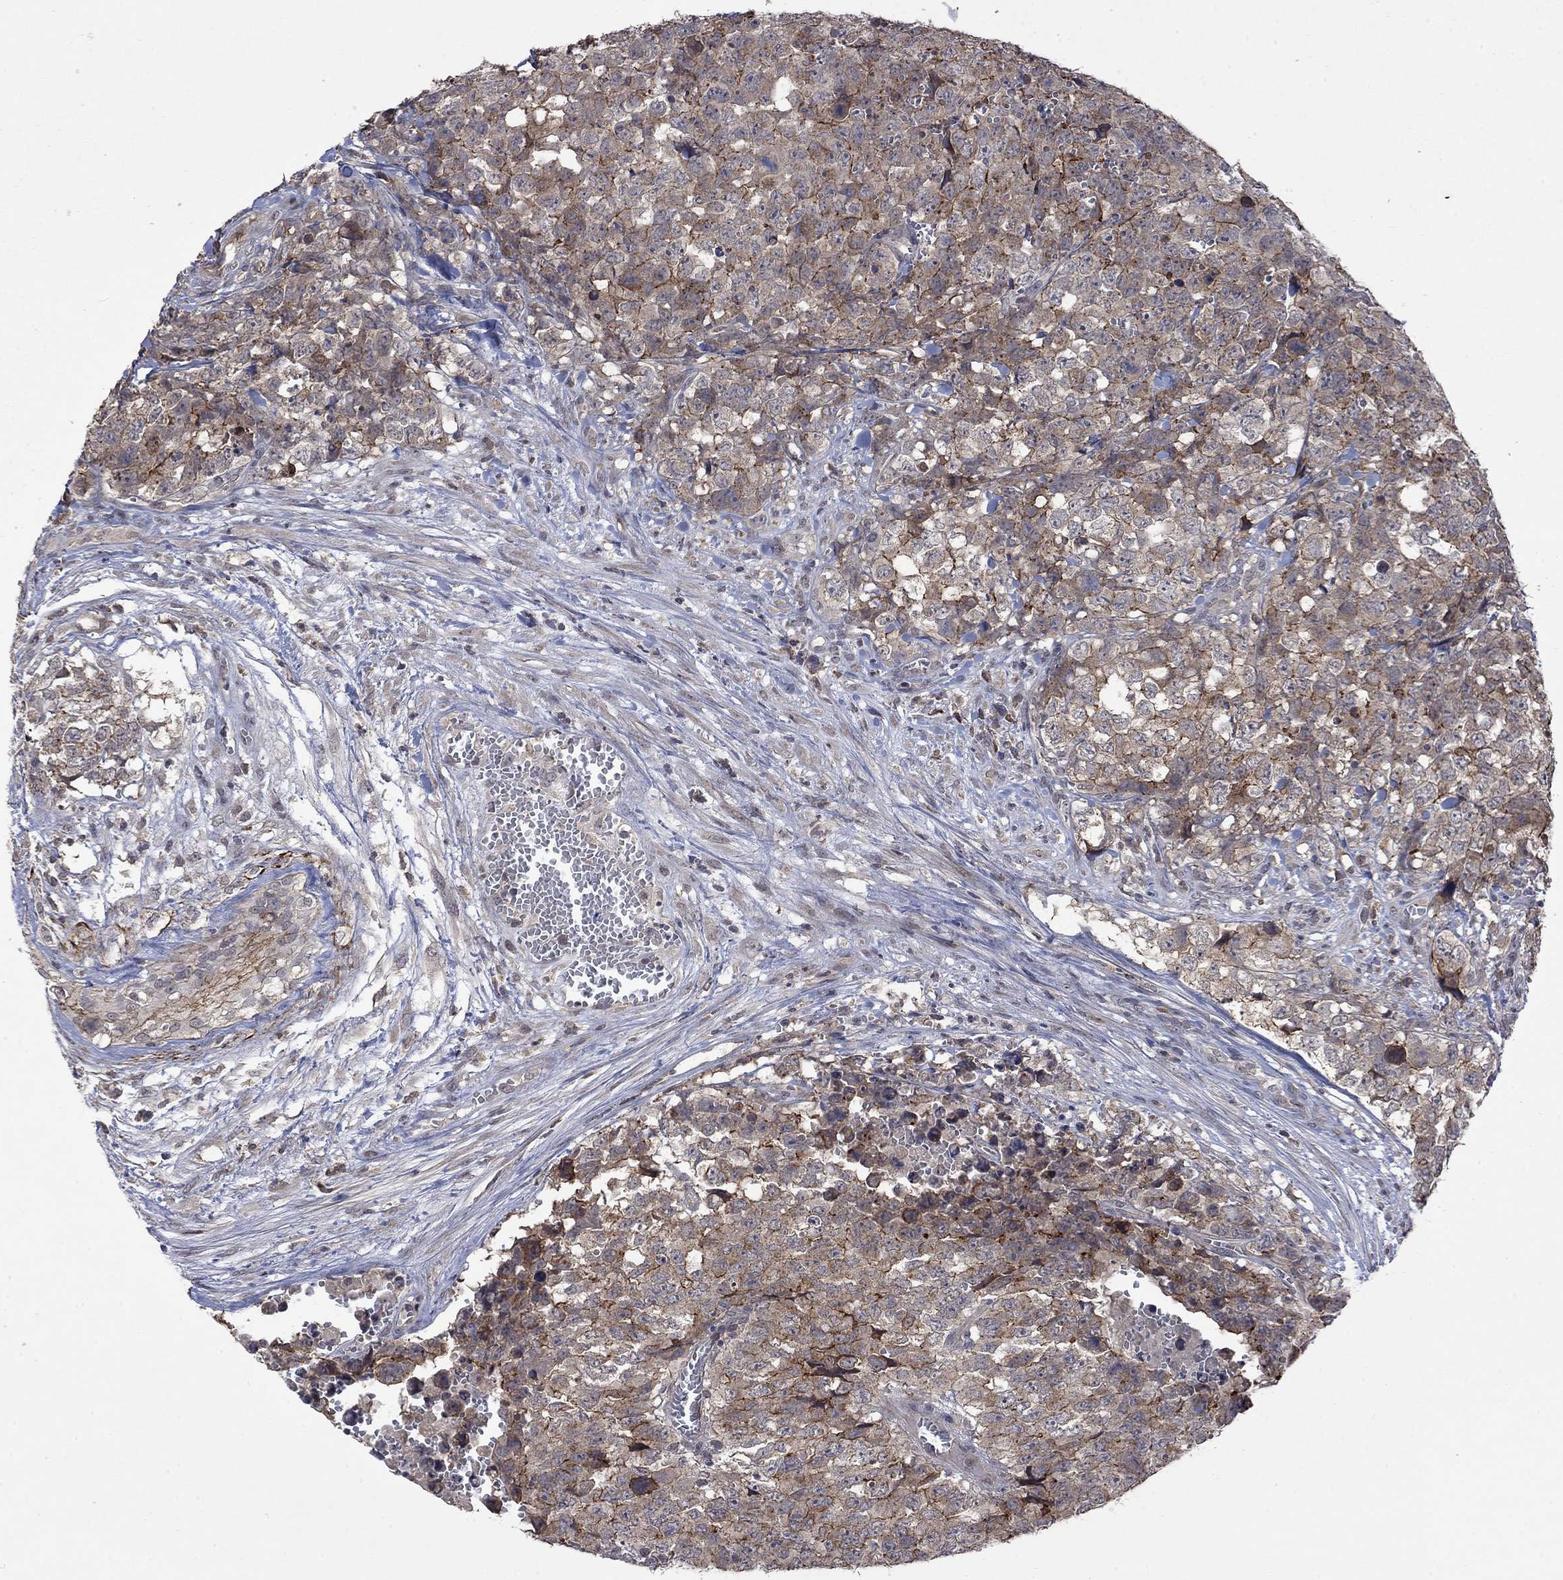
{"staining": {"intensity": "strong", "quantity": "<25%", "location": "cytoplasmic/membranous"}, "tissue": "testis cancer", "cell_type": "Tumor cells", "image_type": "cancer", "snomed": [{"axis": "morphology", "description": "Carcinoma, Embryonal, NOS"}, {"axis": "topography", "description": "Testis"}], "caption": "Immunohistochemical staining of human testis embryonal carcinoma displays medium levels of strong cytoplasmic/membranous protein staining in approximately <25% of tumor cells. (Brightfield microscopy of DAB IHC at high magnification).", "gene": "PPP1R9A", "patient": {"sex": "male", "age": 23}}